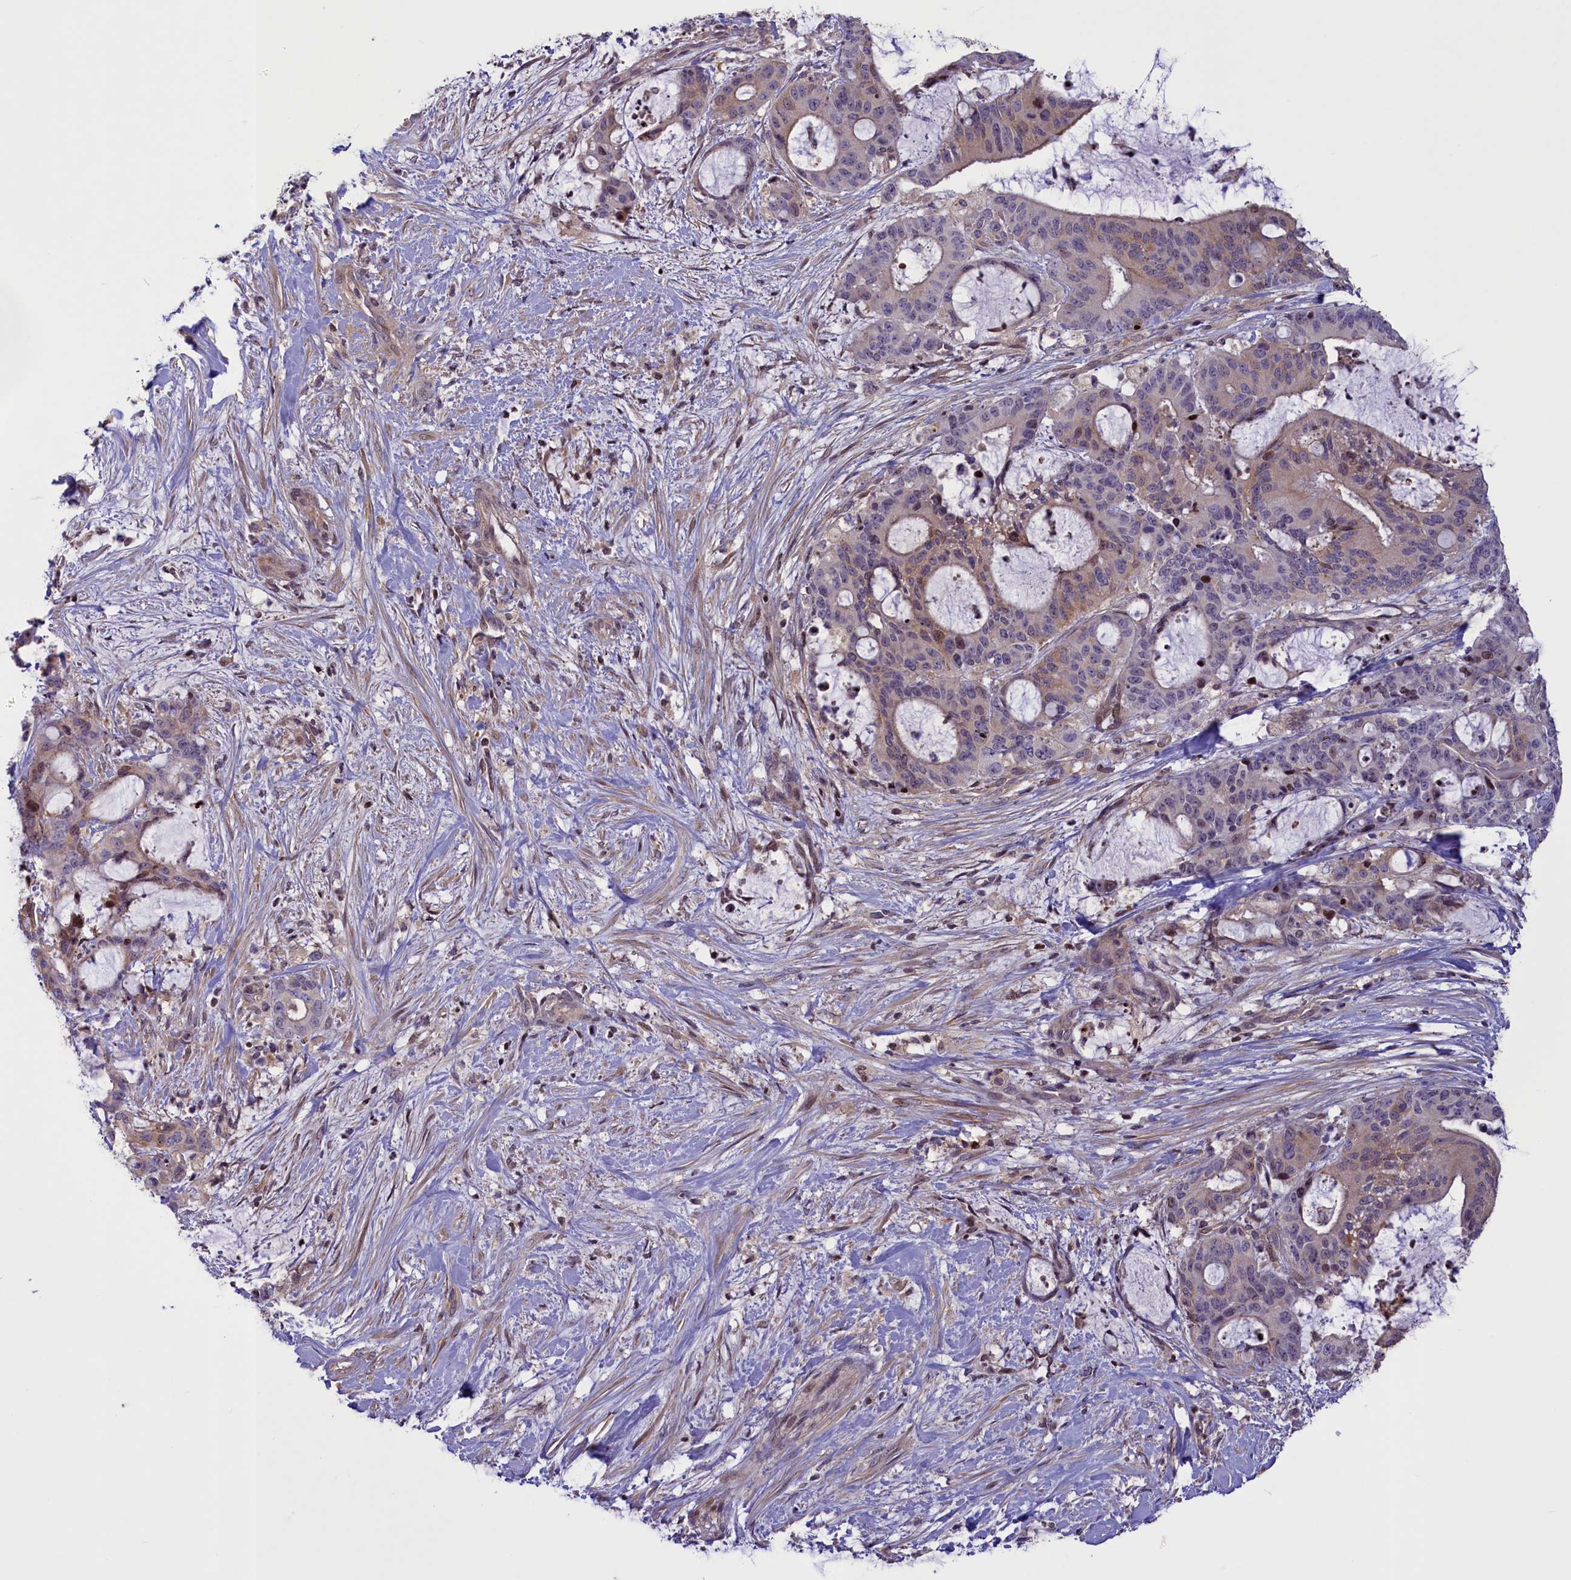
{"staining": {"intensity": "weak", "quantity": "<25%", "location": "cytoplasmic/membranous,nuclear"}, "tissue": "liver cancer", "cell_type": "Tumor cells", "image_type": "cancer", "snomed": [{"axis": "morphology", "description": "Normal tissue, NOS"}, {"axis": "morphology", "description": "Cholangiocarcinoma"}, {"axis": "topography", "description": "Liver"}, {"axis": "topography", "description": "Peripheral nerve tissue"}], "caption": "An immunohistochemistry histopathology image of liver cancer is shown. There is no staining in tumor cells of liver cancer. The staining was performed using DAB (3,3'-diaminobenzidine) to visualize the protein expression in brown, while the nuclei were stained in blue with hematoxylin (Magnification: 20x).", "gene": "MAN2C1", "patient": {"sex": "female", "age": 73}}